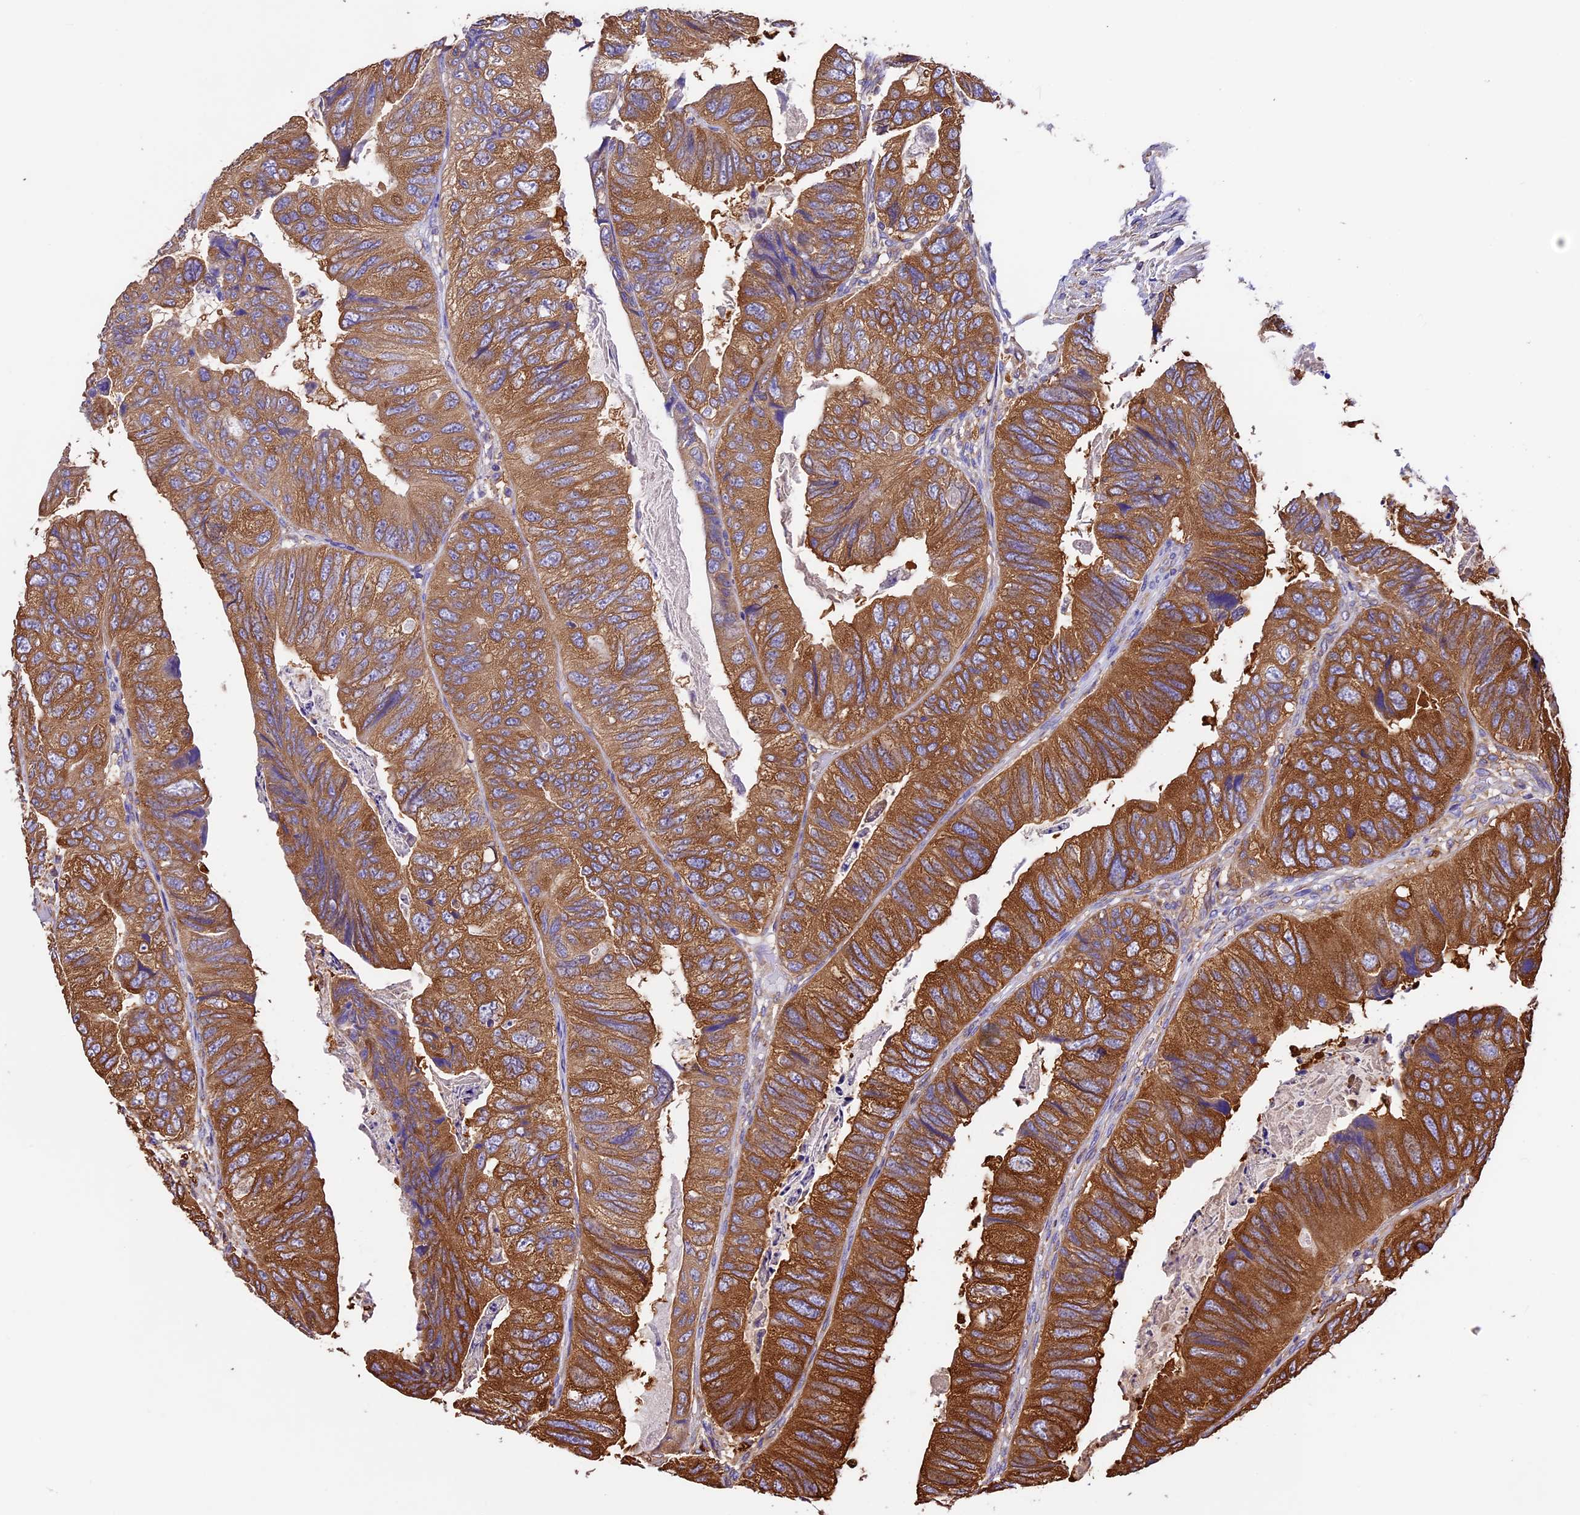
{"staining": {"intensity": "strong", "quantity": ">75%", "location": "cytoplasmic/membranous"}, "tissue": "colorectal cancer", "cell_type": "Tumor cells", "image_type": "cancer", "snomed": [{"axis": "morphology", "description": "Adenocarcinoma, NOS"}, {"axis": "topography", "description": "Rectum"}], "caption": "Strong cytoplasmic/membranous protein staining is appreciated in approximately >75% of tumor cells in colorectal adenocarcinoma. (DAB (3,3'-diaminobenzidine) = brown stain, brightfield microscopy at high magnification).", "gene": "KARS1", "patient": {"sex": "male", "age": 63}}